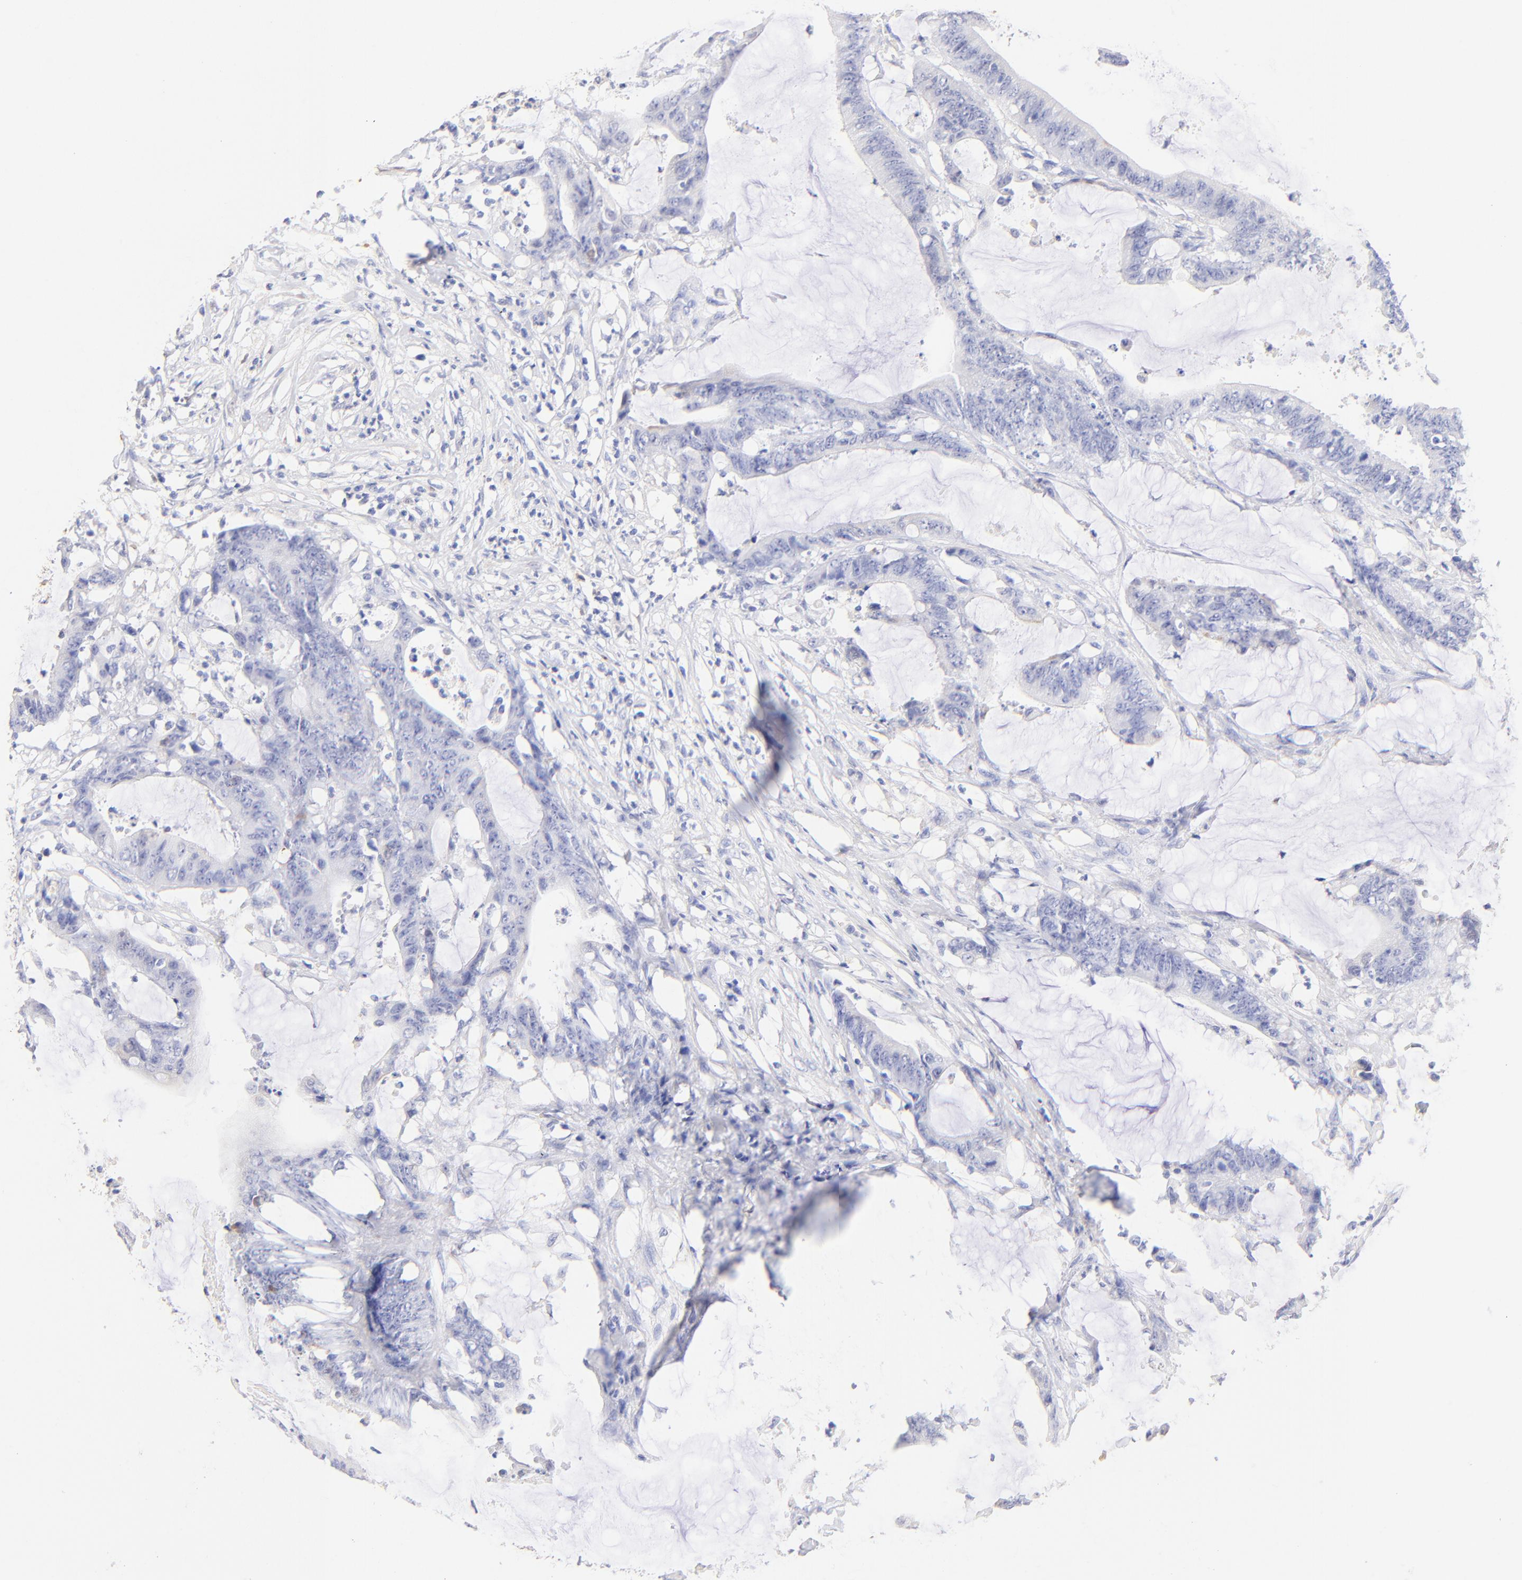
{"staining": {"intensity": "negative", "quantity": "none", "location": "none"}, "tissue": "colorectal cancer", "cell_type": "Tumor cells", "image_type": "cancer", "snomed": [{"axis": "morphology", "description": "Adenocarcinoma, NOS"}, {"axis": "topography", "description": "Rectum"}], "caption": "Immunohistochemistry (IHC) photomicrograph of neoplastic tissue: human colorectal cancer (adenocarcinoma) stained with DAB shows no significant protein staining in tumor cells.", "gene": "ALDH1A1", "patient": {"sex": "female", "age": 66}}